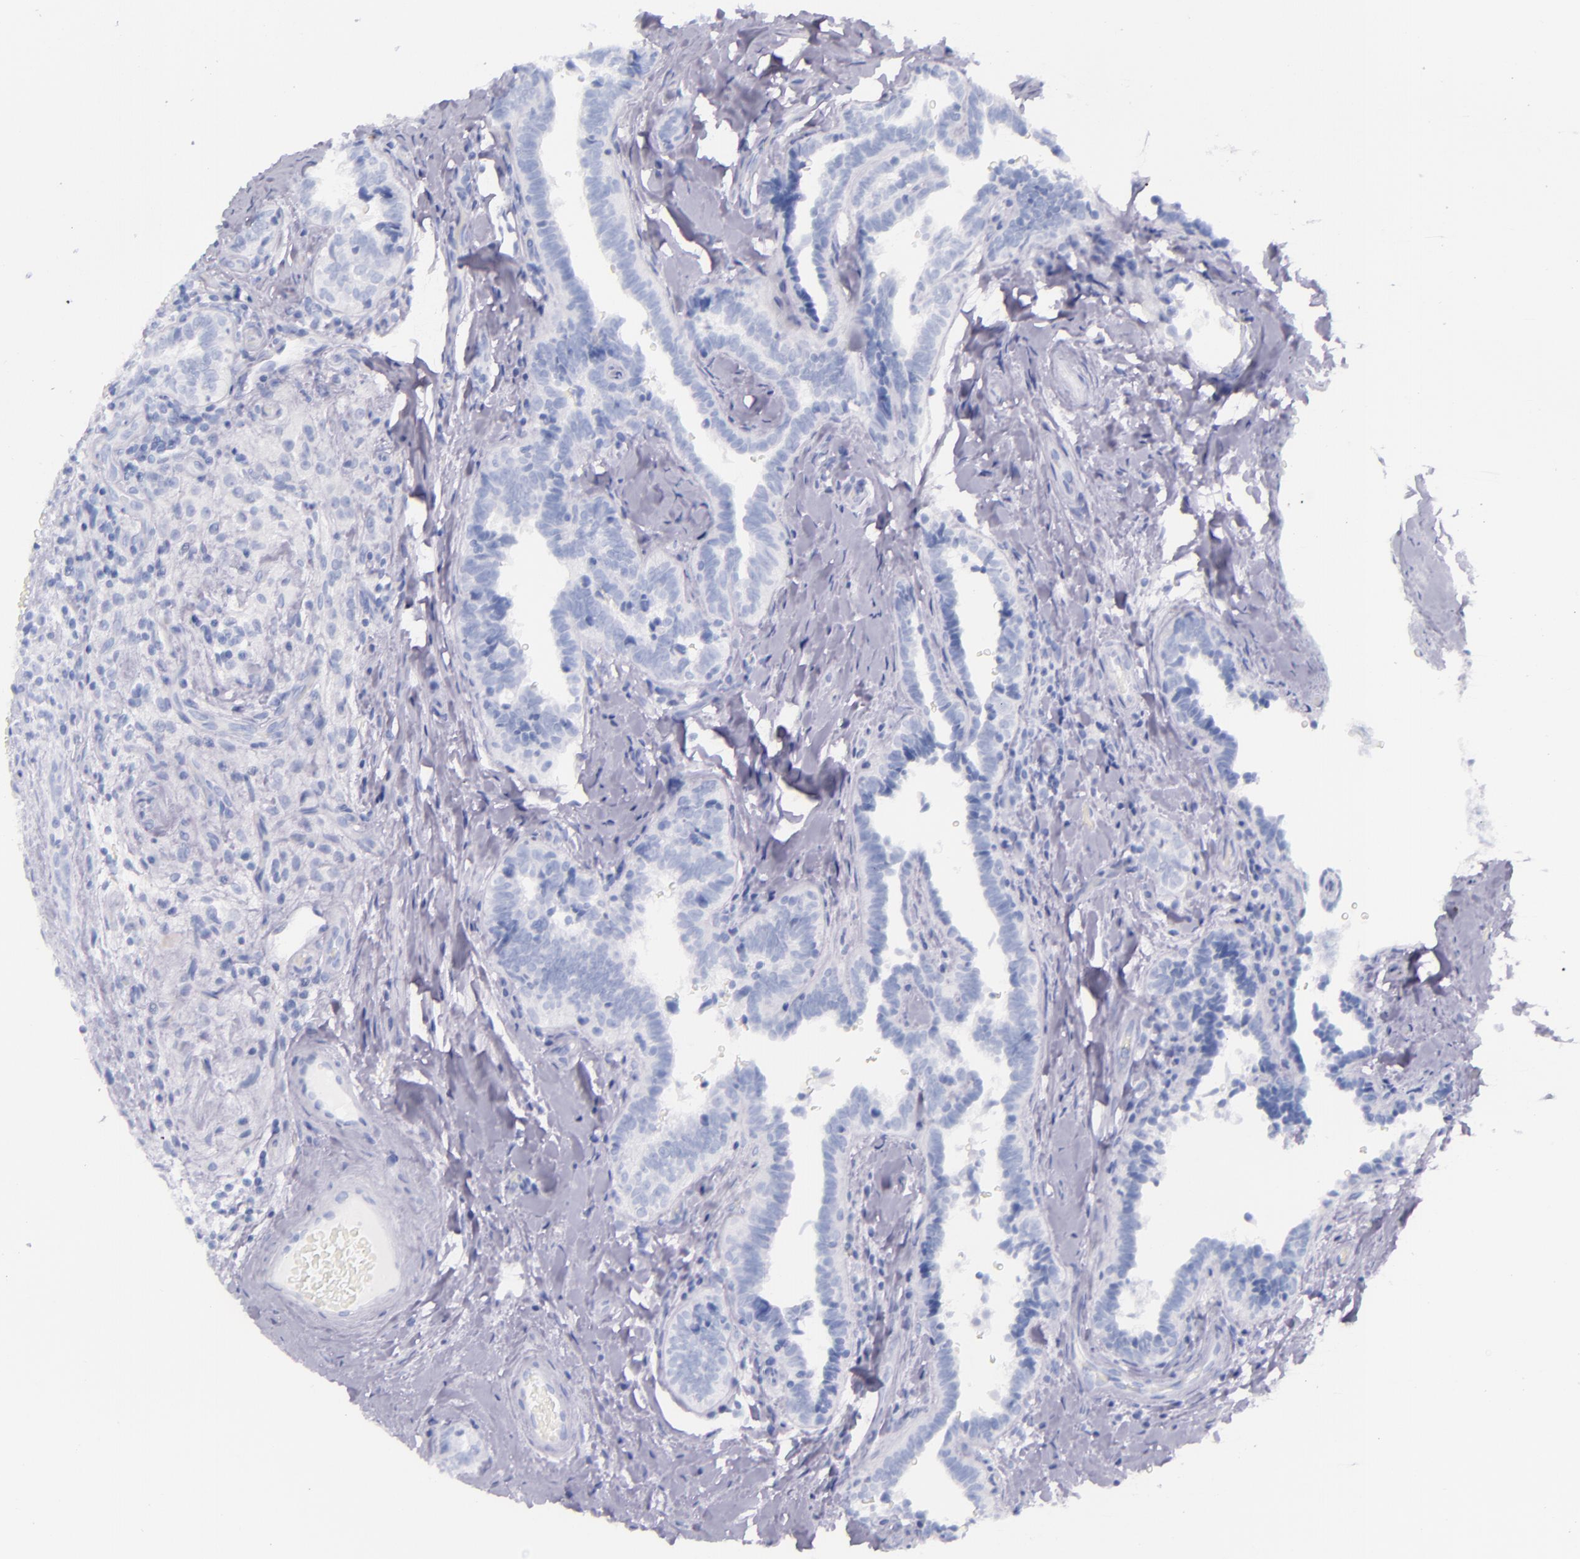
{"staining": {"intensity": "negative", "quantity": "none", "location": "none"}, "tissue": "testis cancer", "cell_type": "Tumor cells", "image_type": "cancer", "snomed": [{"axis": "morphology", "description": "Seminoma, NOS"}, {"axis": "topography", "description": "Testis"}], "caption": "Micrograph shows no protein staining in tumor cells of testis seminoma tissue.", "gene": "SFTPB", "patient": {"sex": "male", "age": 32}}